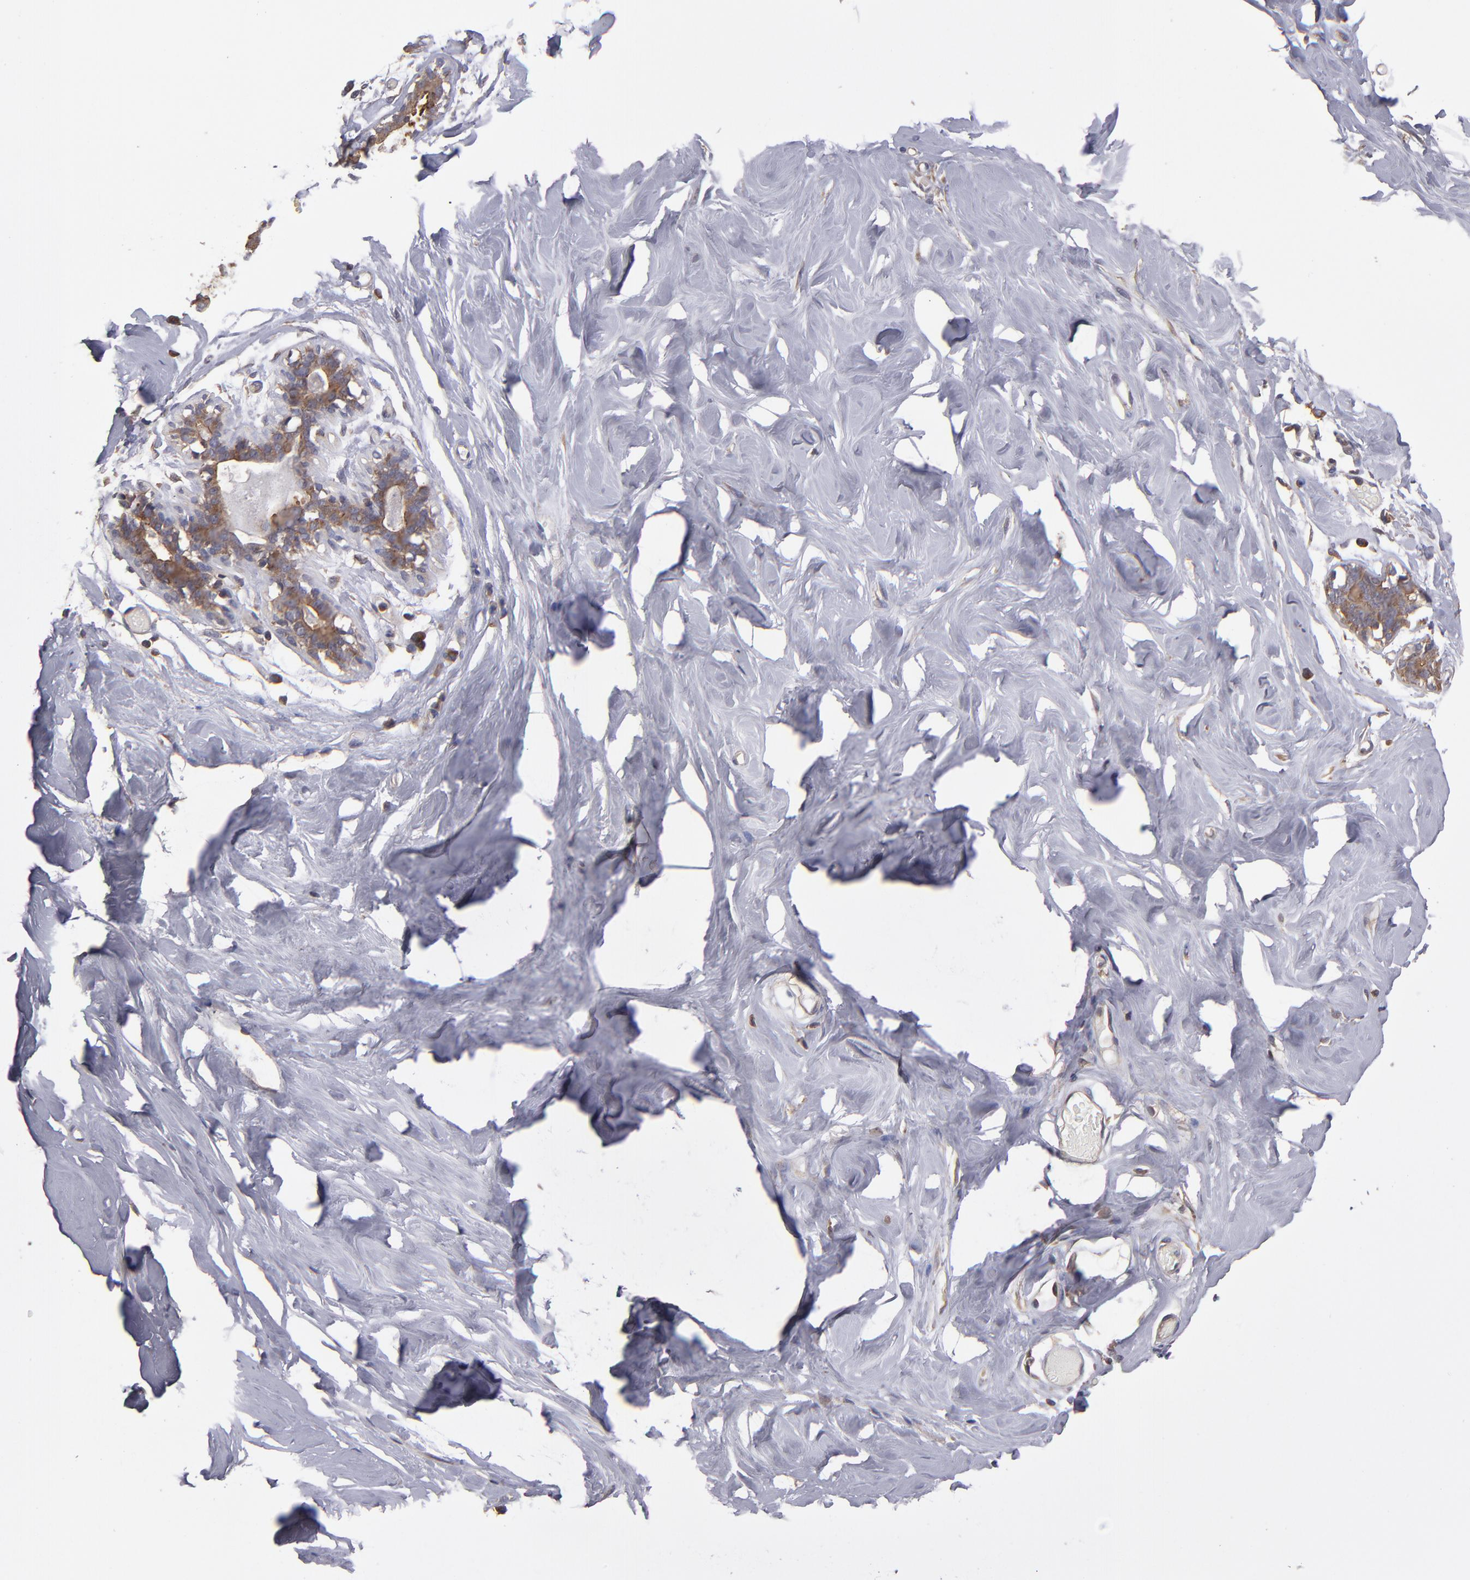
{"staining": {"intensity": "negative", "quantity": "none", "location": "none"}, "tissue": "breast", "cell_type": "Adipocytes", "image_type": "normal", "snomed": [{"axis": "morphology", "description": "Normal tissue, NOS"}, {"axis": "topography", "description": "Breast"}, {"axis": "topography", "description": "Soft tissue"}], "caption": "DAB immunohistochemical staining of normal breast shows no significant positivity in adipocytes. (Stains: DAB immunohistochemistry (IHC) with hematoxylin counter stain, Microscopy: brightfield microscopy at high magnification).", "gene": "NF2", "patient": {"sex": "female", "age": 25}}